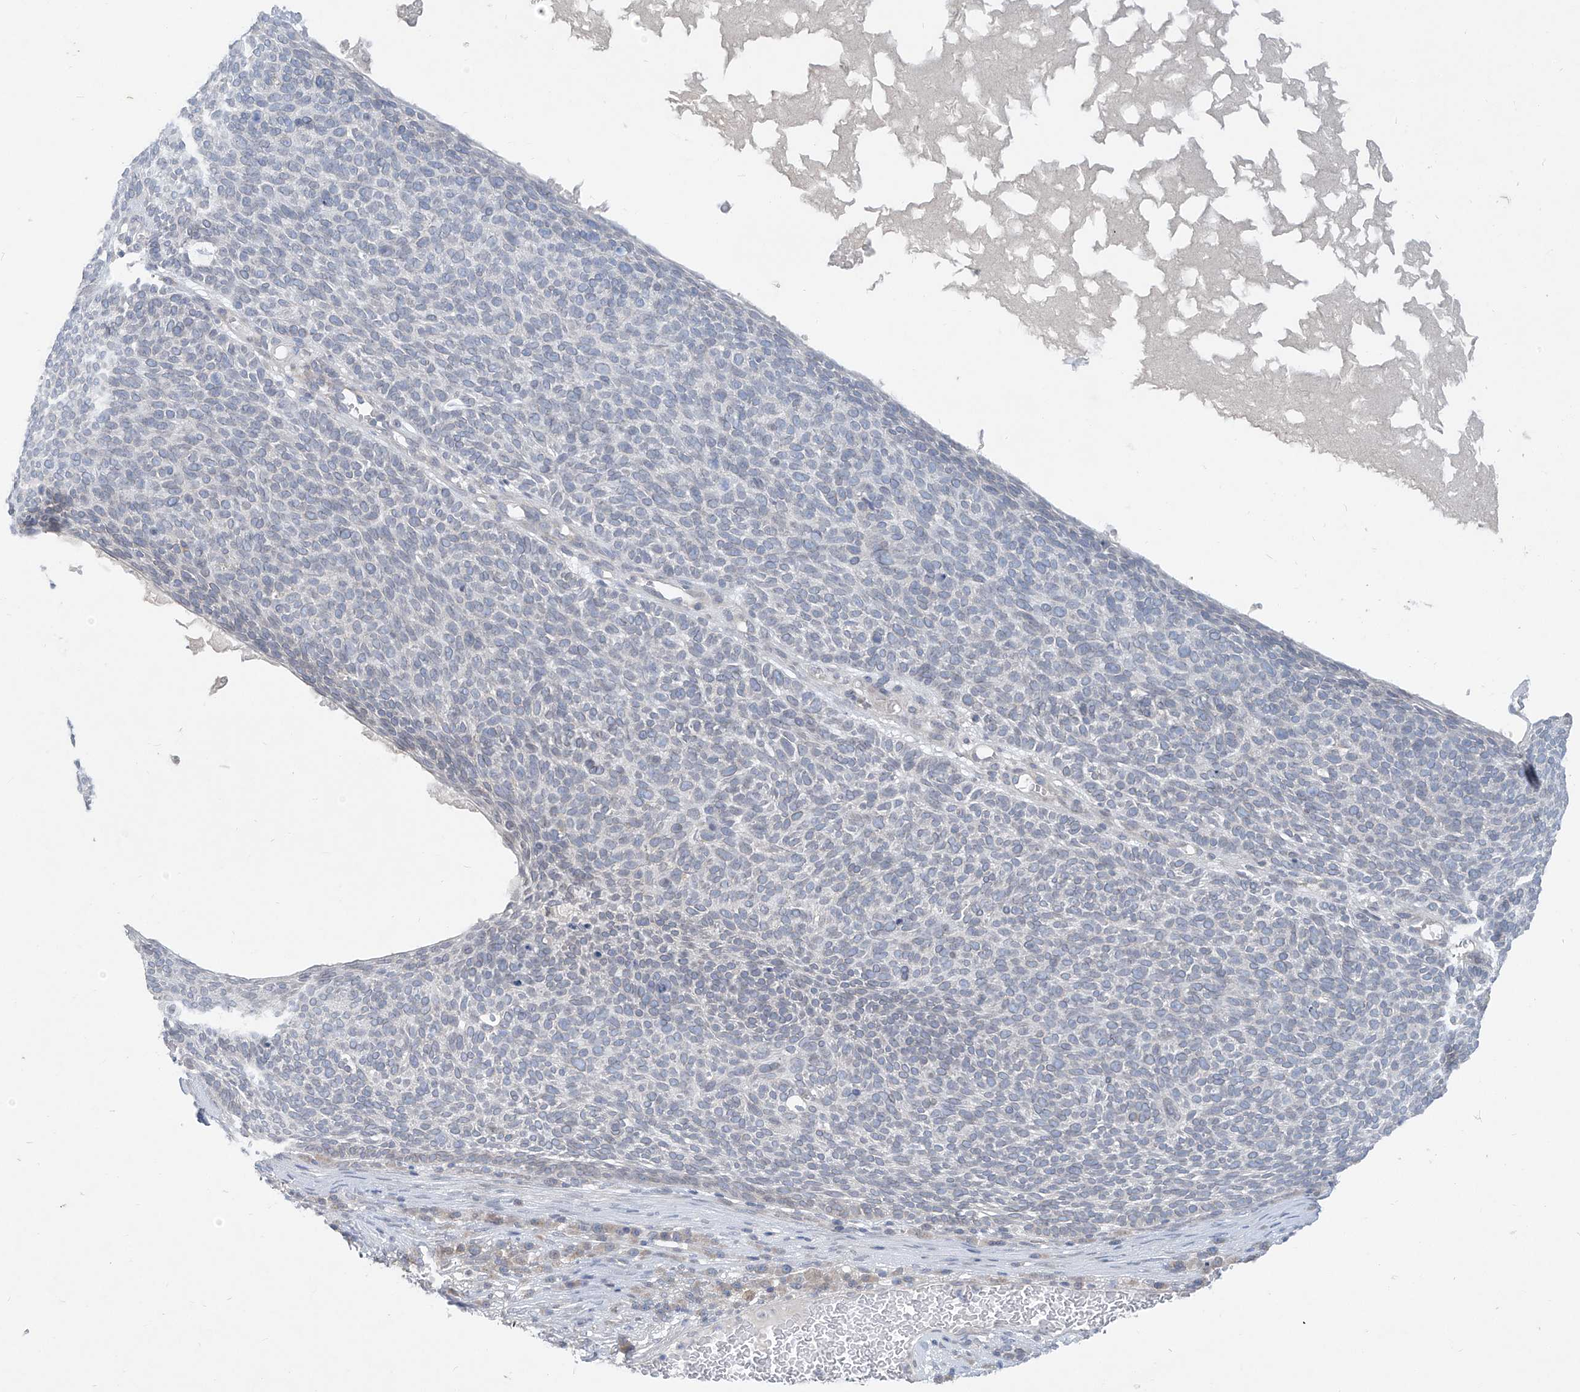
{"staining": {"intensity": "negative", "quantity": "none", "location": "none"}, "tissue": "skin cancer", "cell_type": "Tumor cells", "image_type": "cancer", "snomed": [{"axis": "morphology", "description": "Squamous cell carcinoma, NOS"}, {"axis": "topography", "description": "Skin"}], "caption": "An image of skin cancer (squamous cell carcinoma) stained for a protein reveals no brown staining in tumor cells. (IHC, brightfield microscopy, high magnification).", "gene": "KRTAP25-1", "patient": {"sex": "female", "age": 90}}